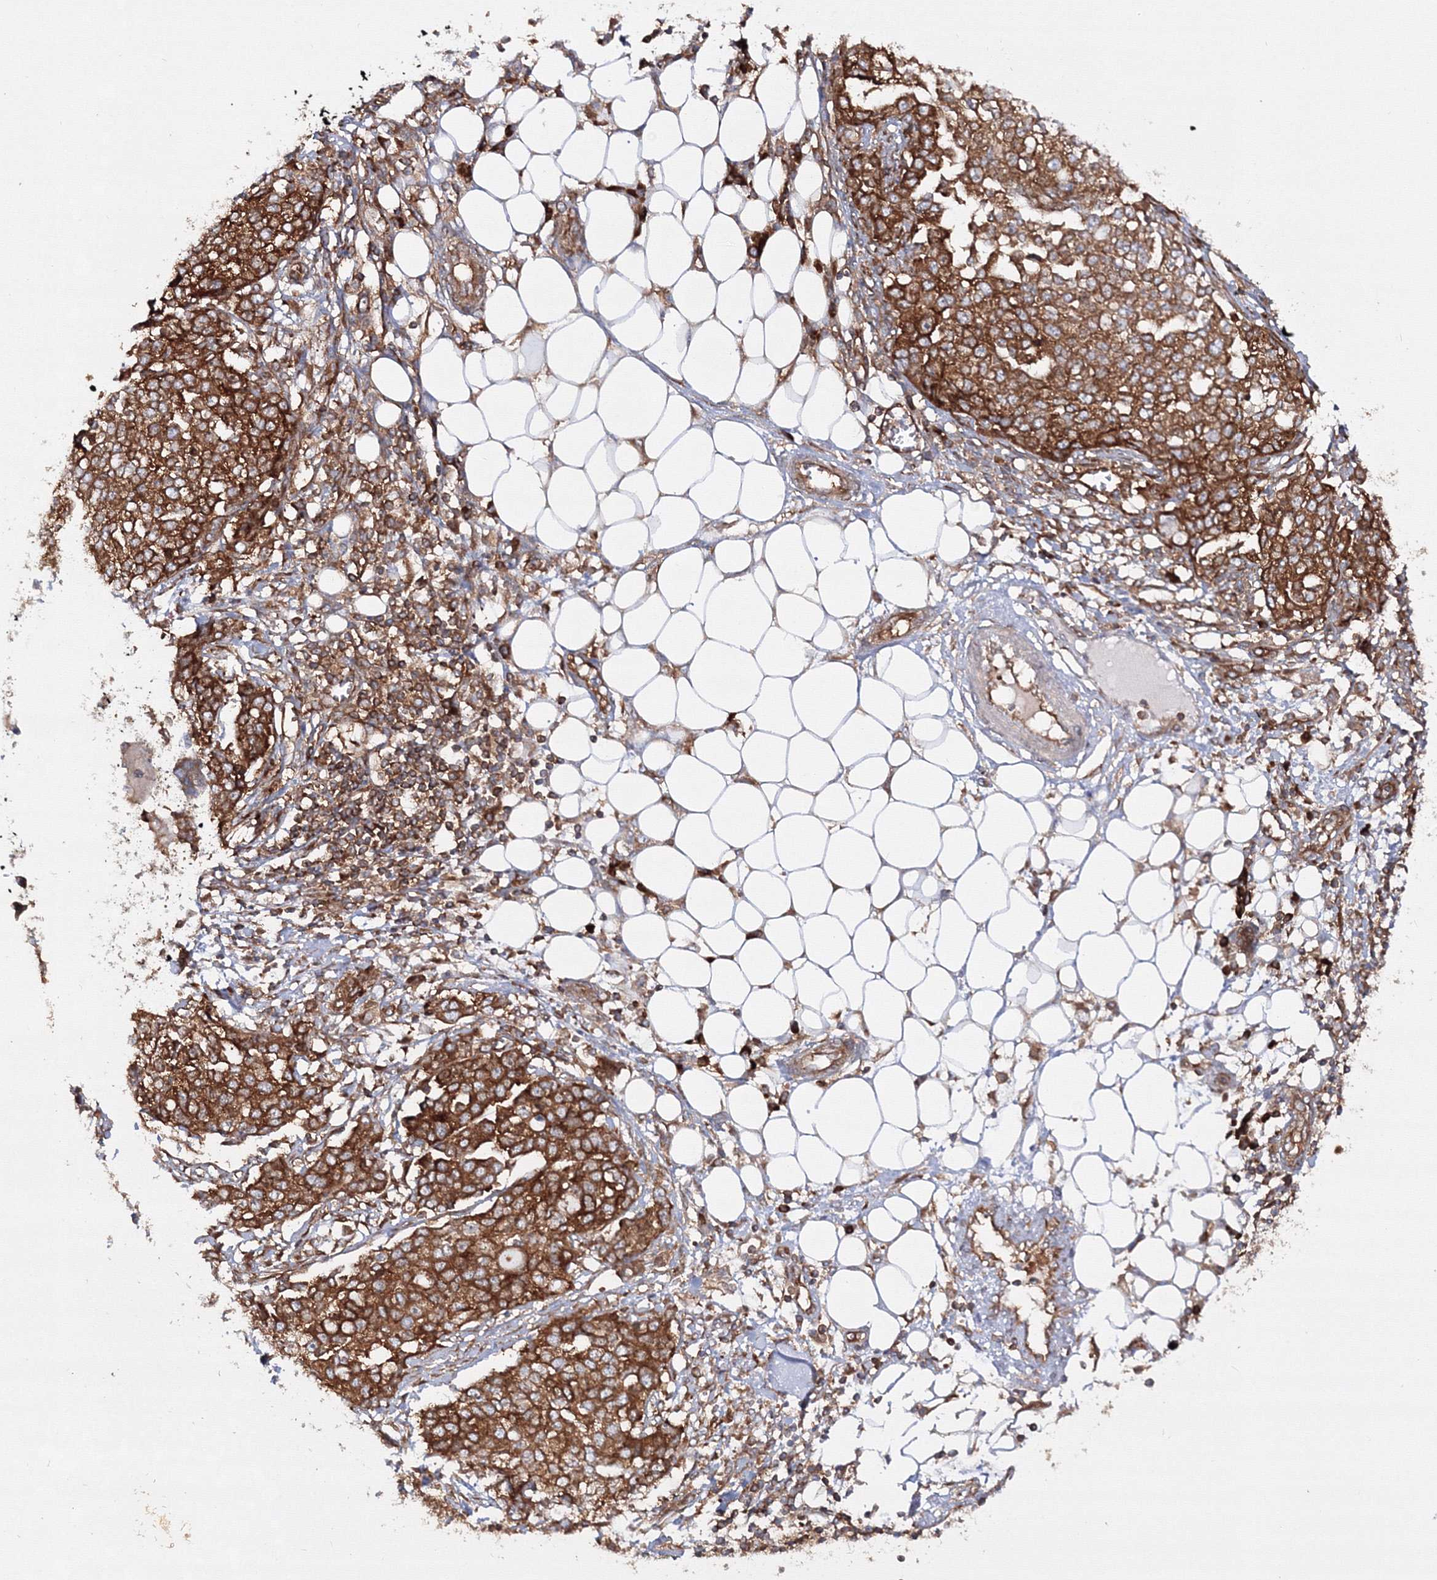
{"staining": {"intensity": "strong", "quantity": ">75%", "location": "cytoplasmic/membranous"}, "tissue": "ovarian cancer", "cell_type": "Tumor cells", "image_type": "cancer", "snomed": [{"axis": "morphology", "description": "Cystadenocarcinoma, serous, NOS"}, {"axis": "topography", "description": "Soft tissue"}, {"axis": "topography", "description": "Ovary"}], "caption": "IHC histopathology image of neoplastic tissue: human ovarian cancer stained using immunohistochemistry exhibits high levels of strong protein expression localized specifically in the cytoplasmic/membranous of tumor cells, appearing as a cytoplasmic/membranous brown color.", "gene": "HARS1", "patient": {"sex": "female", "age": 57}}